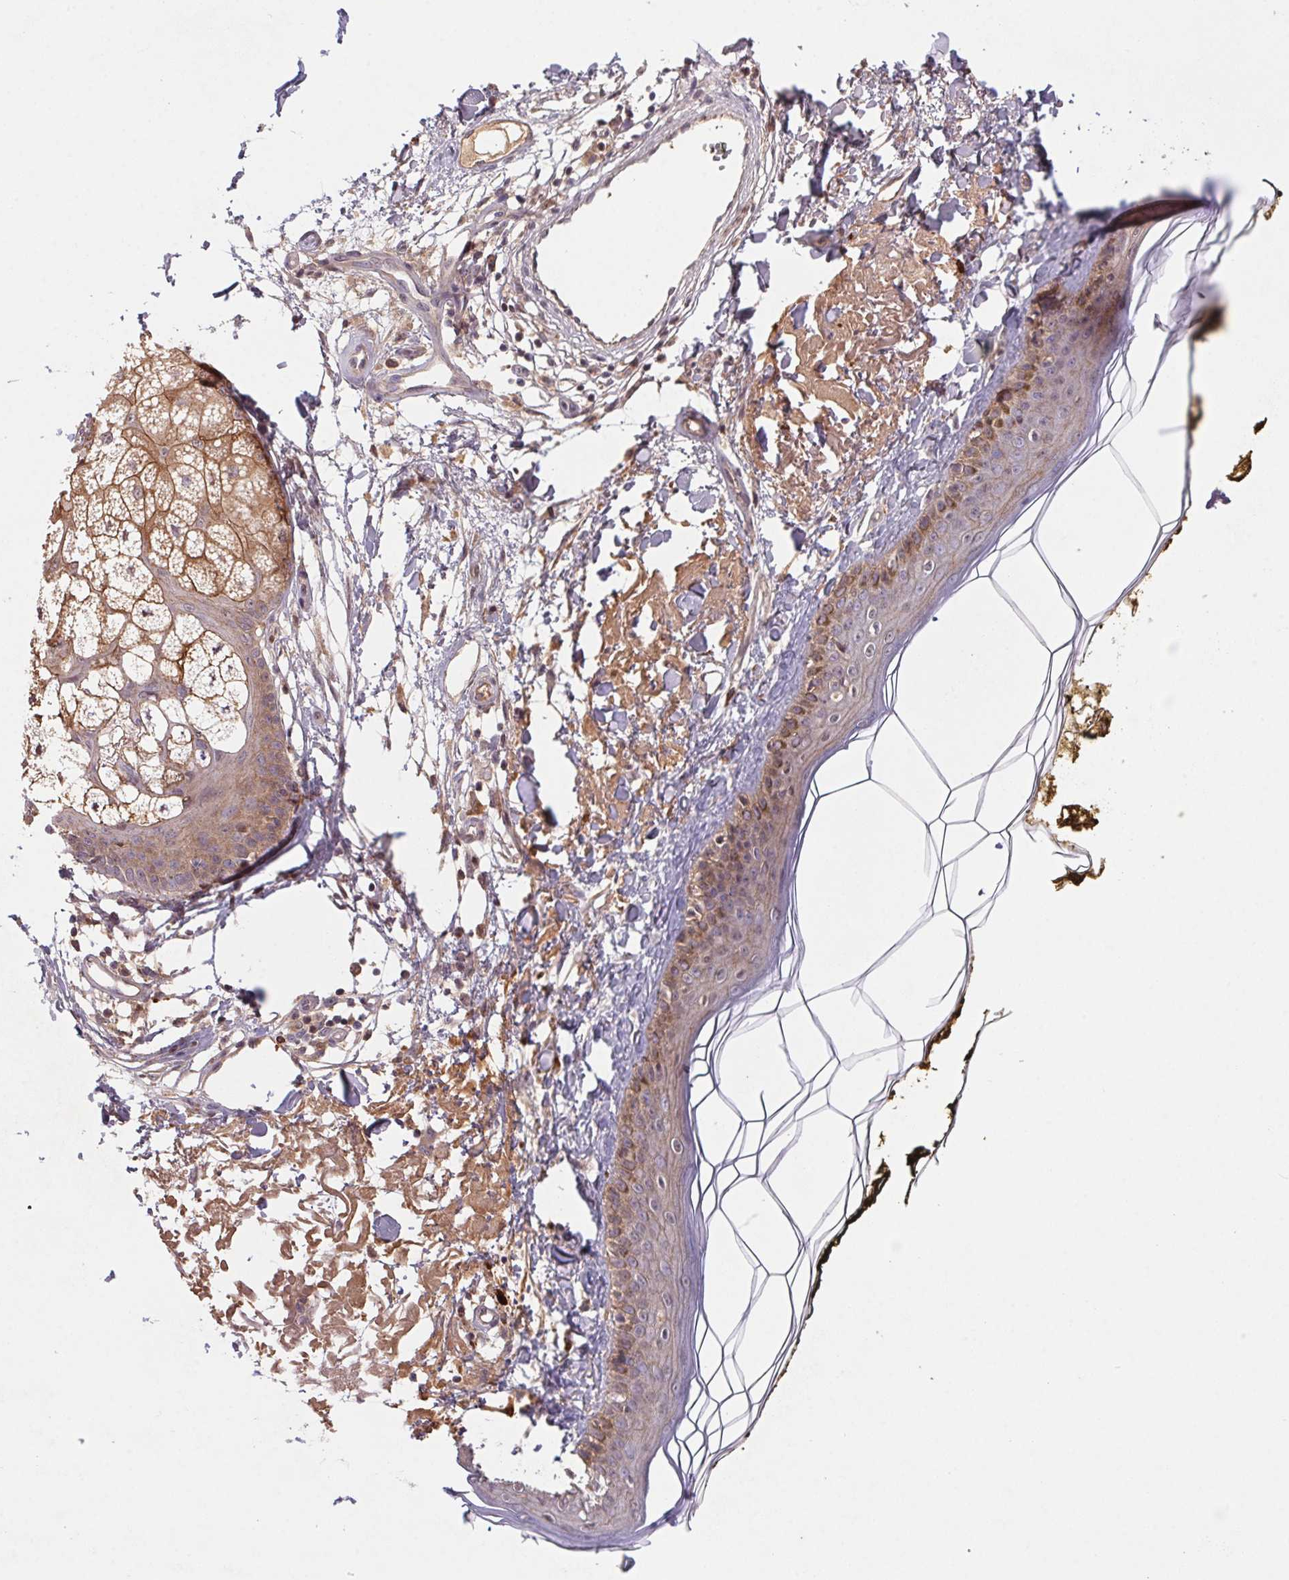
{"staining": {"intensity": "weak", "quantity": ">75%", "location": "cytoplasmic/membranous"}, "tissue": "skin", "cell_type": "Fibroblasts", "image_type": "normal", "snomed": [{"axis": "morphology", "description": "Normal tissue, NOS"}, {"axis": "topography", "description": "Skin"}], "caption": "Unremarkable skin reveals weak cytoplasmic/membranous staining in about >75% of fibroblasts.", "gene": "SLC52A2", "patient": {"sex": "male", "age": 76}}